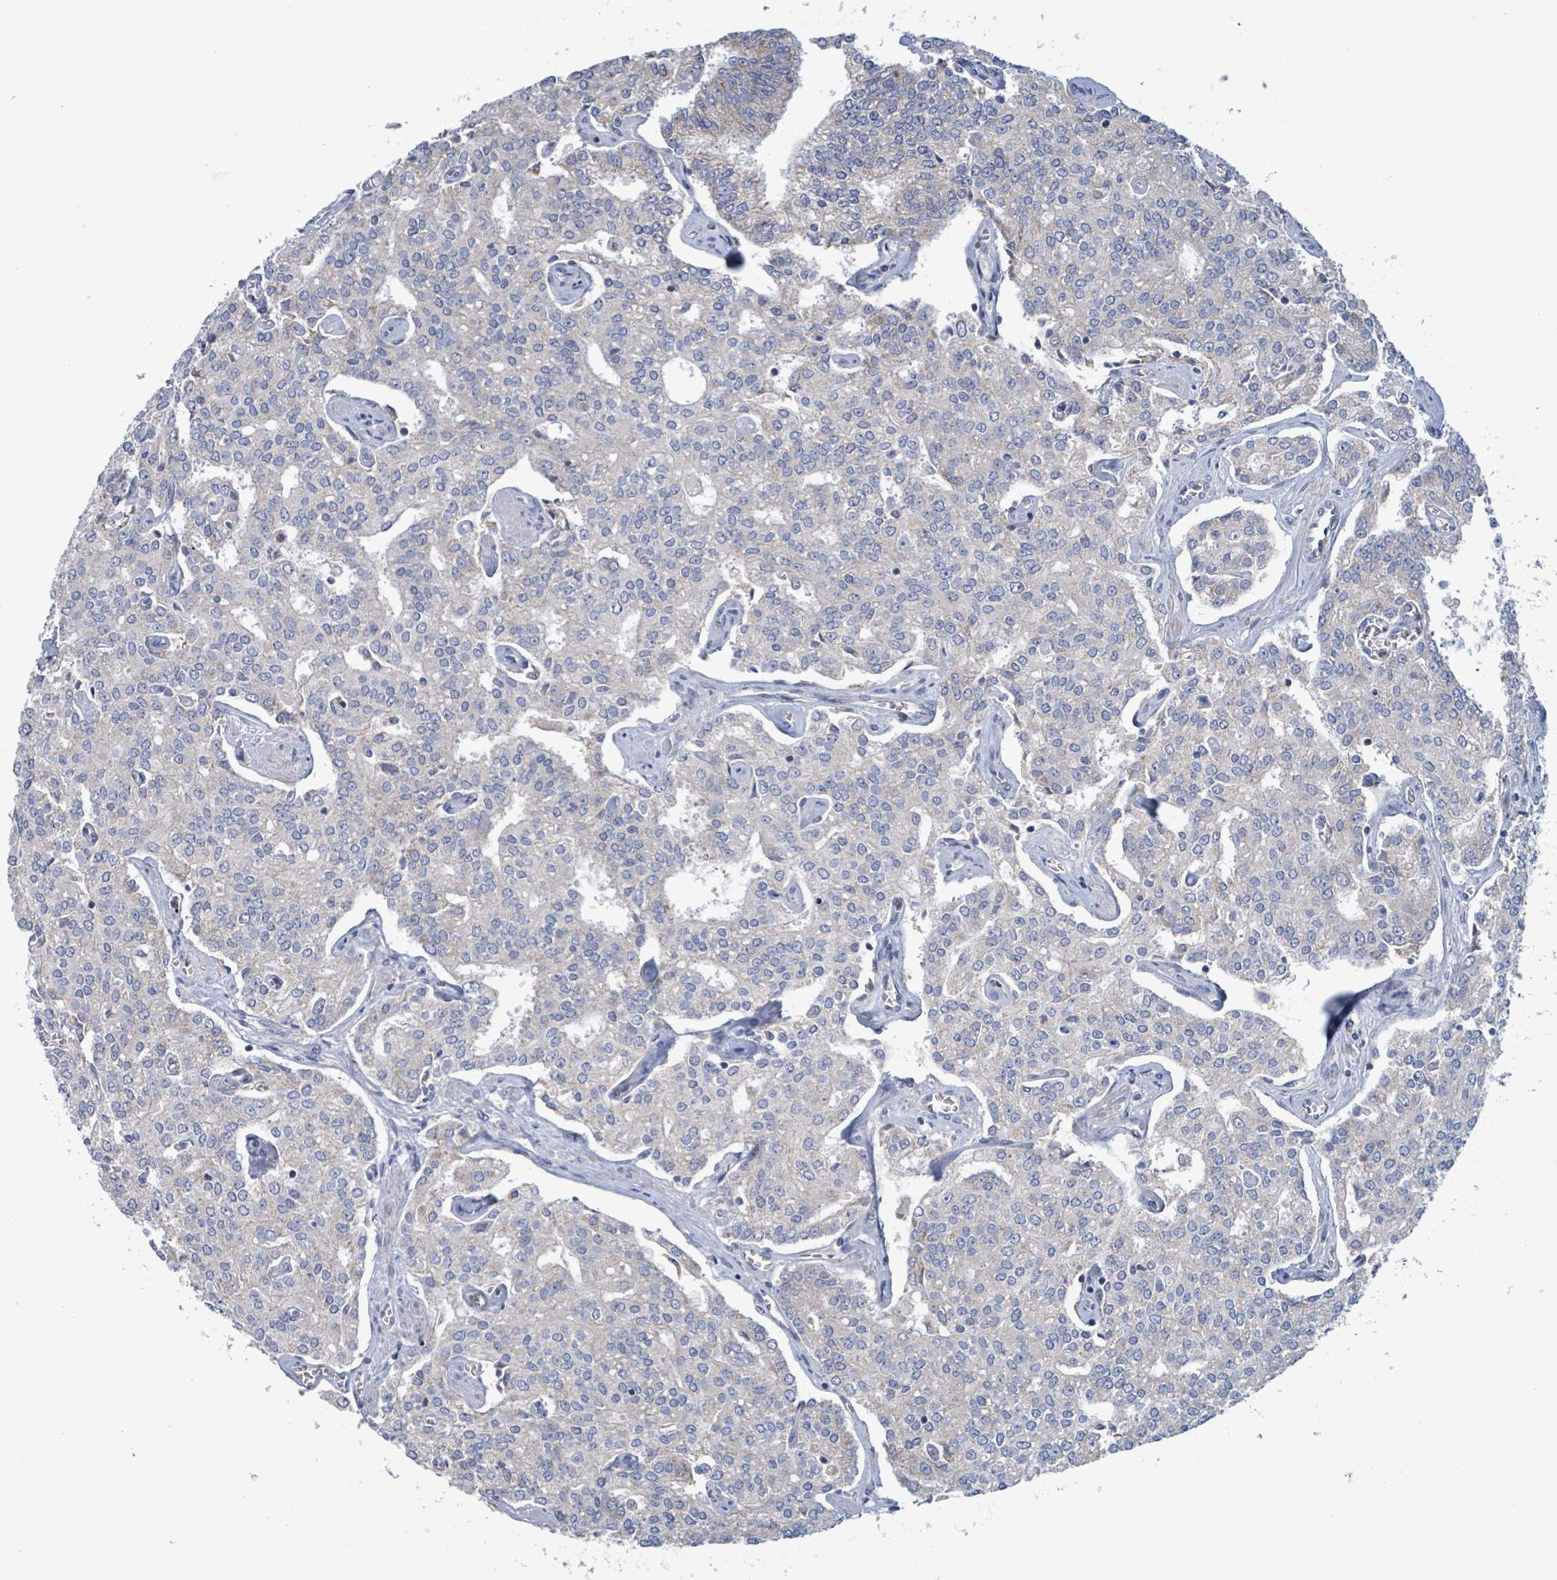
{"staining": {"intensity": "negative", "quantity": "none", "location": "none"}, "tissue": "prostate cancer", "cell_type": "Tumor cells", "image_type": "cancer", "snomed": [{"axis": "morphology", "description": "Adenocarcinoma, High grade"}, {"axis": "topography", "description": "Prostate"}], "caption": "Immunohistochemistry (IHC) histopathology image of prostate cancer stained for a protein (brown), which displays no staining in tumor cells.", "gene": "AKR1C4", "patient": {"sex": "male", "age": 71}}